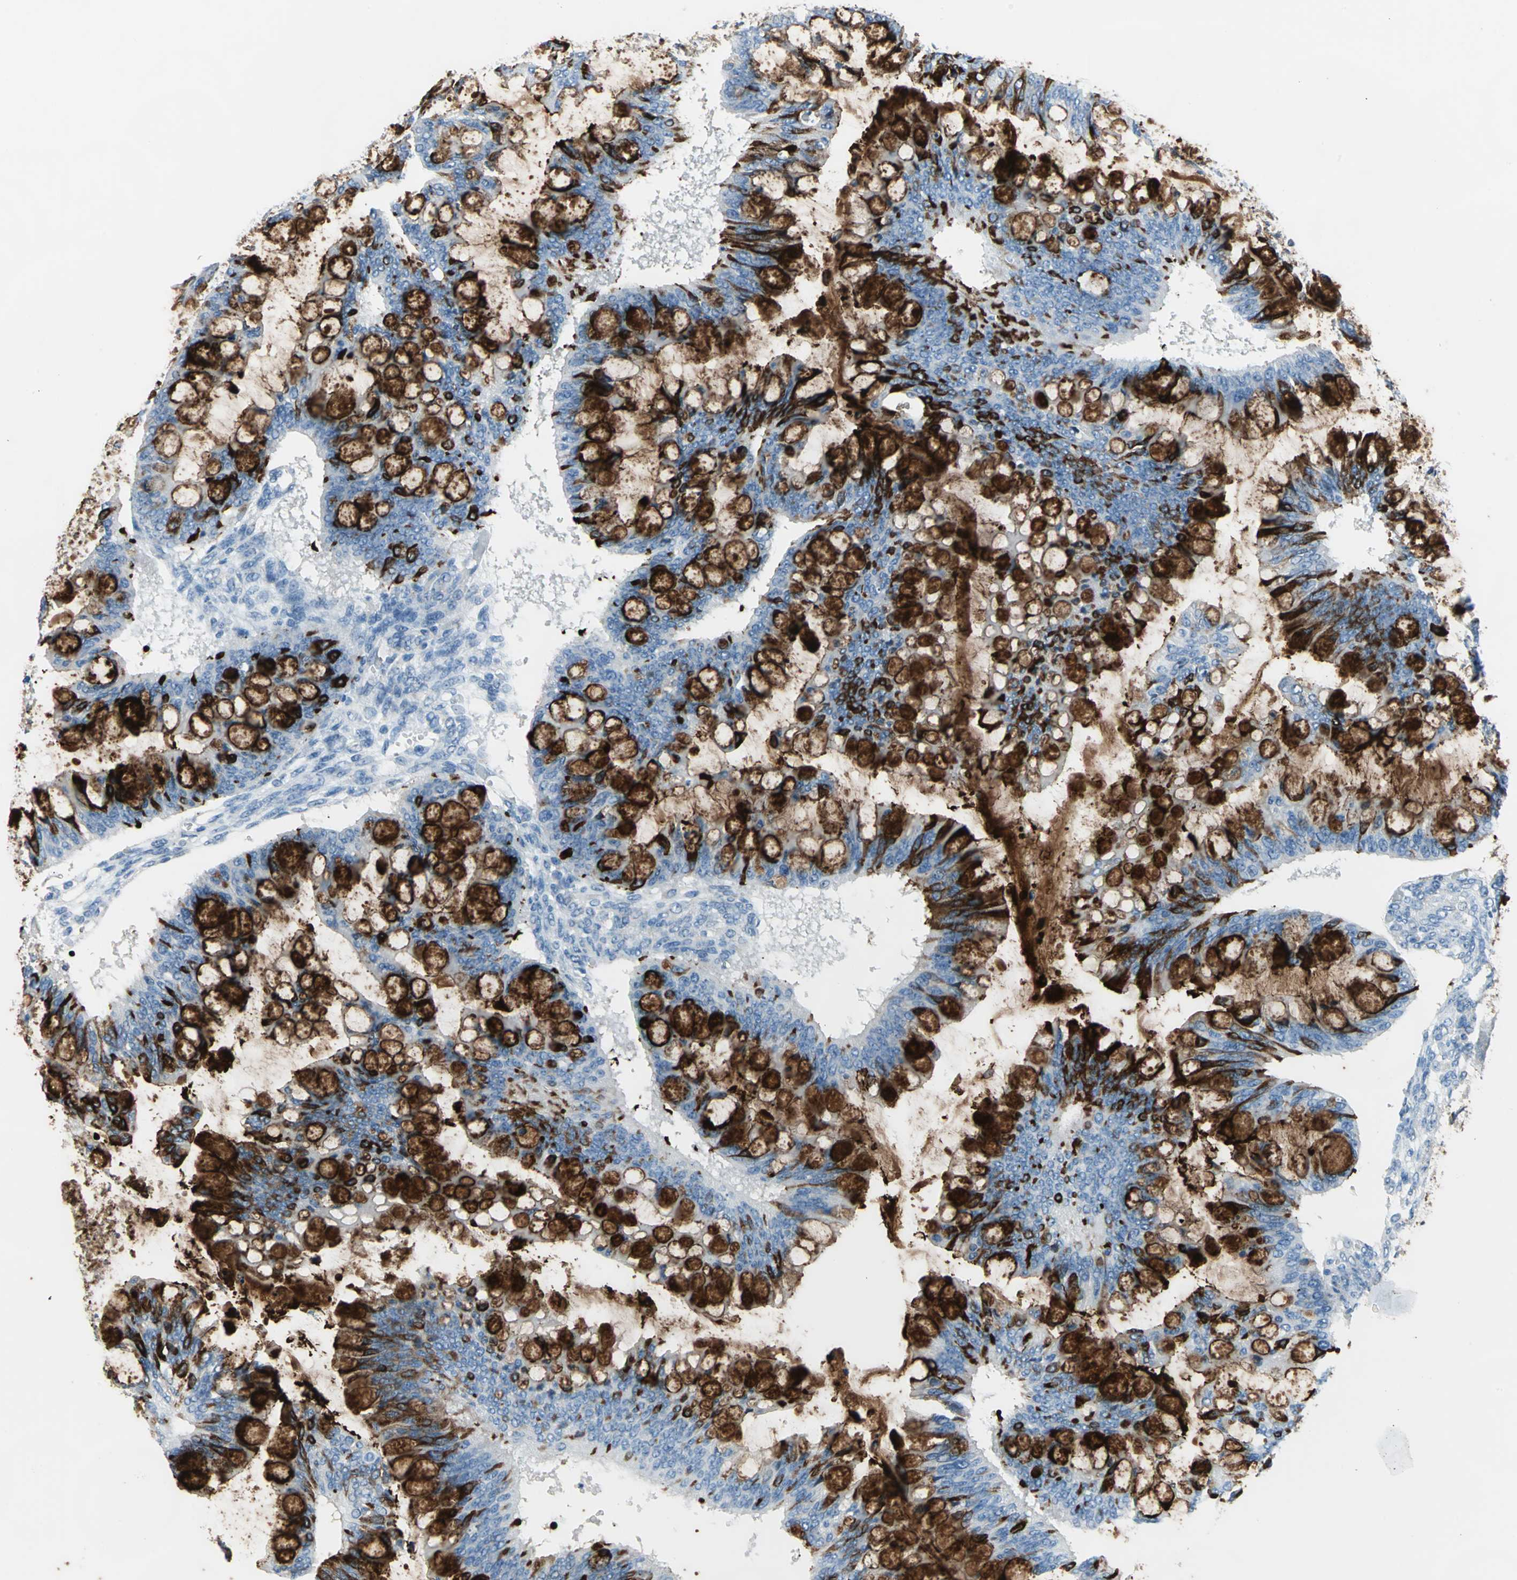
{"staining": {"intensity": "strong", "quantity": ">75%", "location": "cytoplasmic/membranous"}, "tissue": "ovarian cancer", "cell_type": "Tumor cells", "image_type": "cancer", "snomed": [{"axis": "morphology", "description": "Cystadenocarcinoma, mucinous, NOS"}, {"axis": "topography", "description": "Ovary"}], "caption": "Mucinous cystadenocarcinoma (ovarian) tissue displays strong cytoplasmic/membranous positivity in about >75% of tumor cells", "gene": "MUC4", "patient": {"sex": "female", "age": 73}}